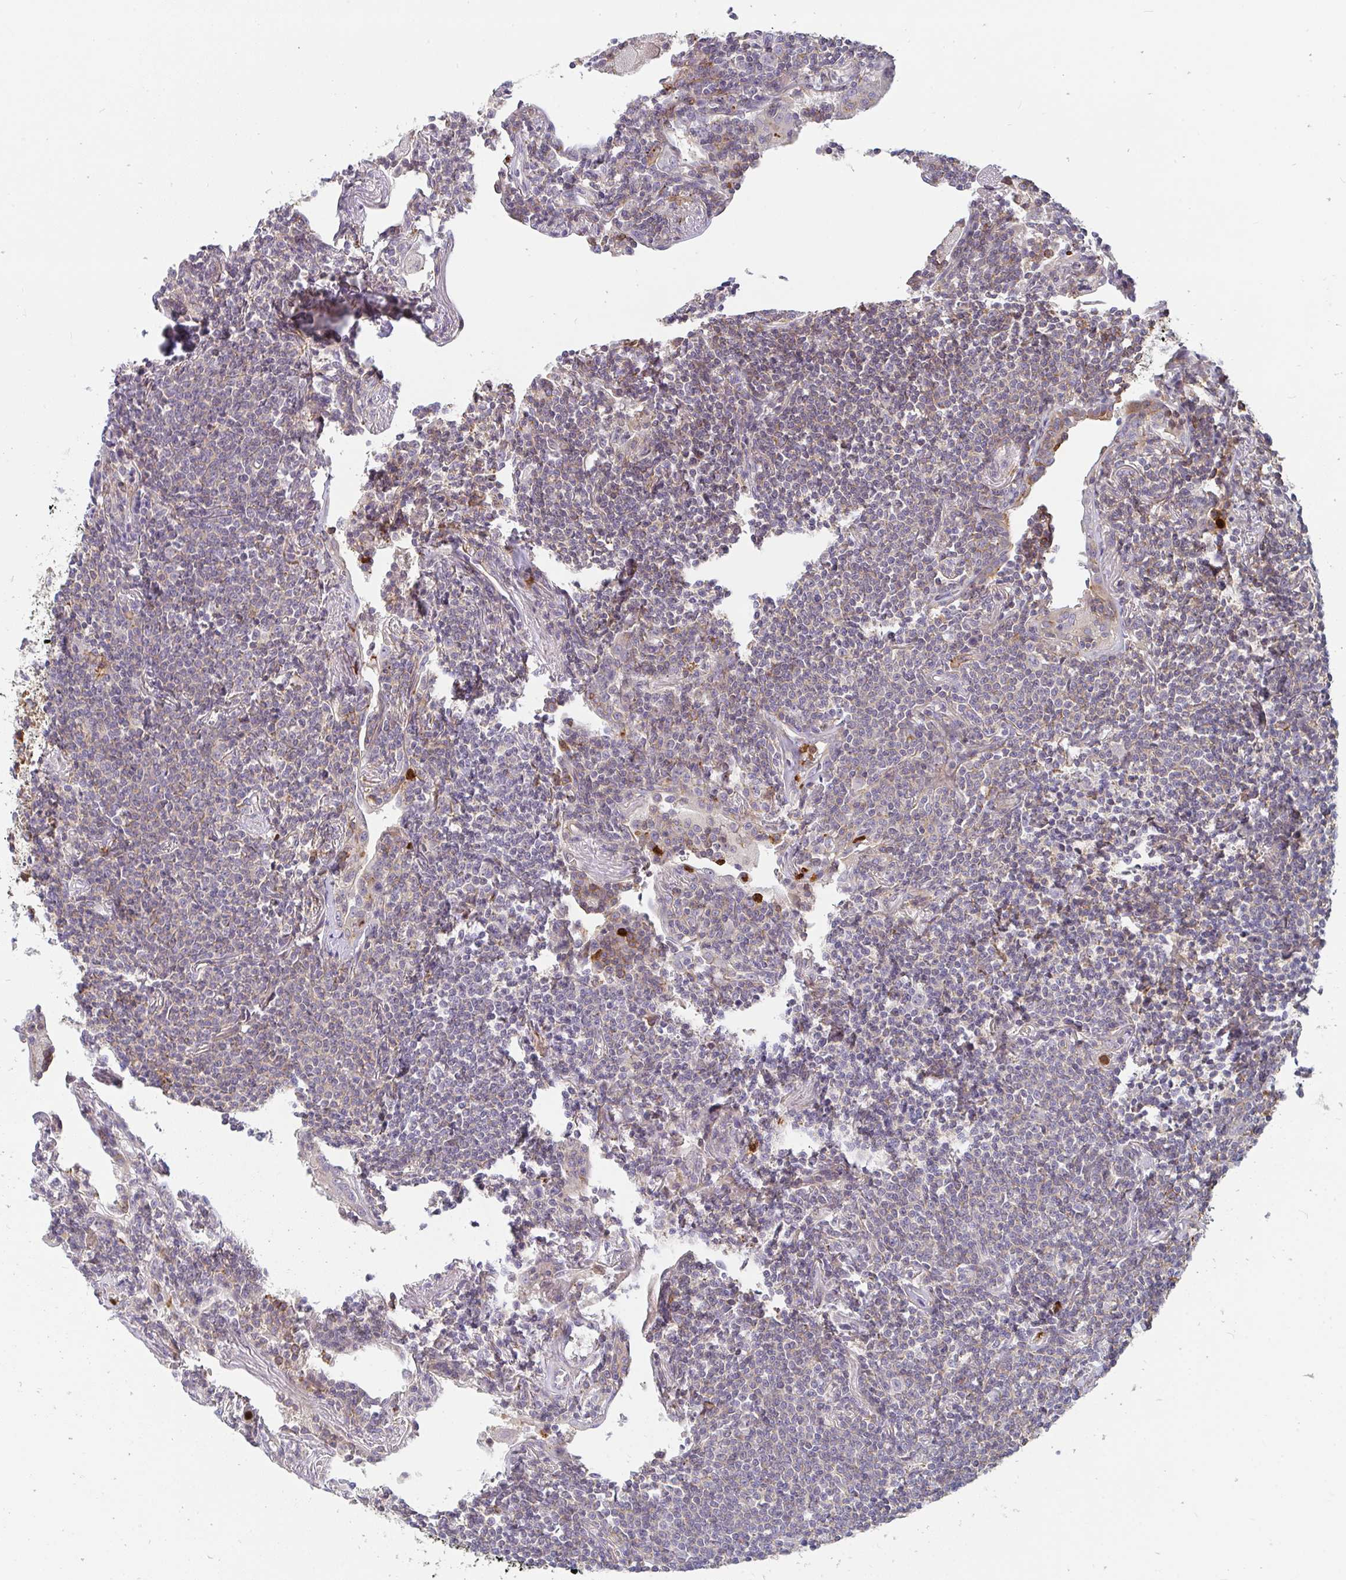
{"staining": {"intensity": "negative", "quantity": "none", "location": "none"}, "tissue": "lymphoma", "cell_type": "Tumor cells", "image_type": "cancer", "snomed": [{"axis": "morphology", "description": "Malignant lymphoma, non-Hodgkin's type, Low grade"}, {"axis": "topography", "description": "Lung"}], "caption": "Tumor cells are negative for protein expression in human lymphoma. (Brightfield microscopy of DAB immunohistochemistry (IHC) at high magnification).", "gene": "CSF3R", "patient": {"sex": "female", "age": 71}}